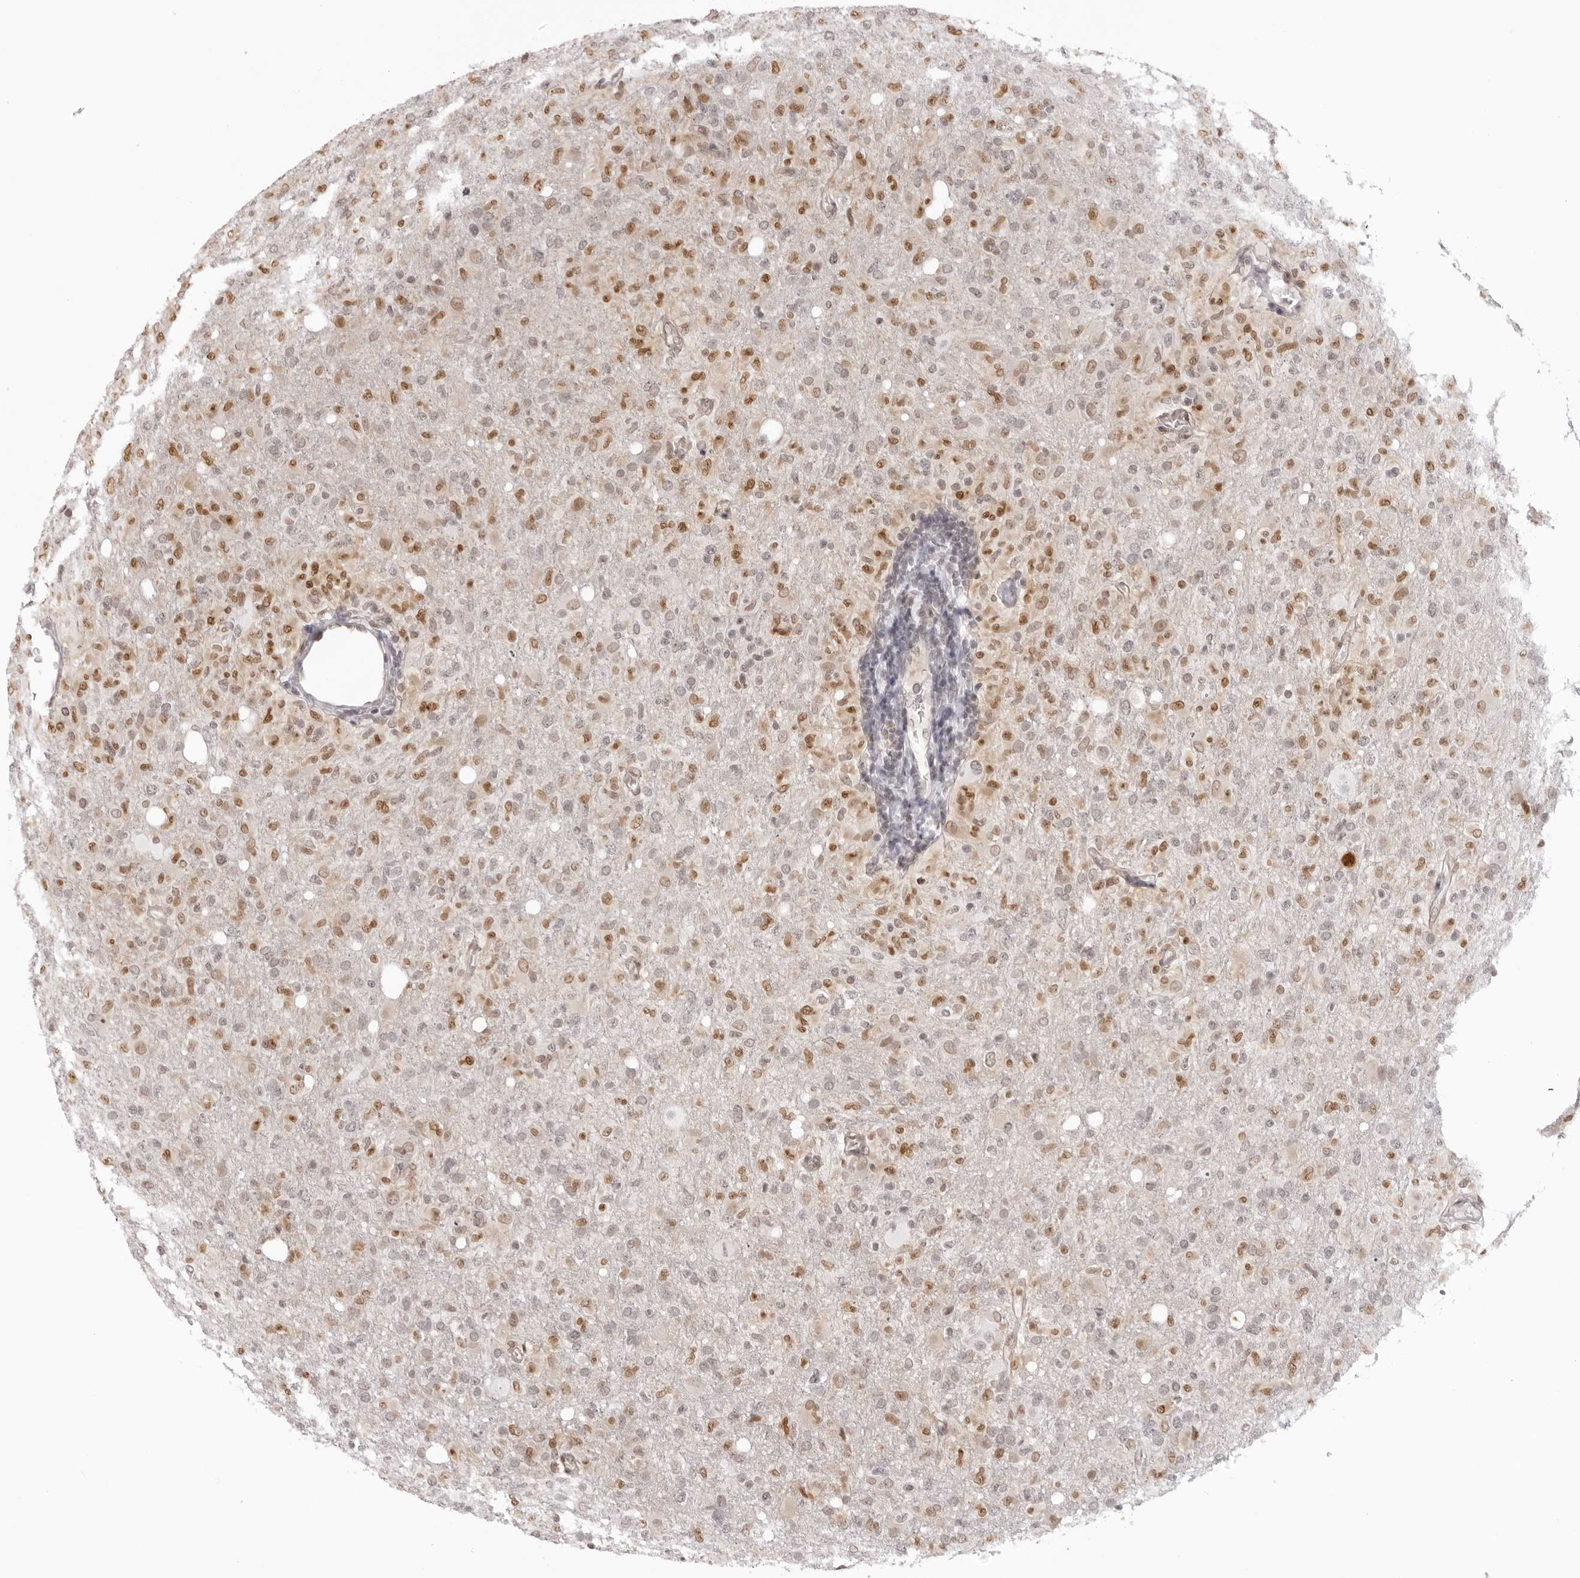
{"staining": {"intensity": "moderate", "quantity": "<25%", "location": "nuclear"}, "tissue": "glioma", "cell_type": "Tumor cells", "image_type": "cancer", "snomed": [{"axis": "morphology", "description": "Glioma, malignant, High grade"}, {"axis": "topography", "description": "Brain"}], "caption": "IHC histopathology image of neoplastic tissue: human glioma stained using immunohistochemistry (IHC) displays low levels of moderate protein expression localized specifically in the nuclear of tumor cells, appearing as a nuclear brown color.", "gene": "HSPA4", "patient": {"sex": "female", "age": 57}}